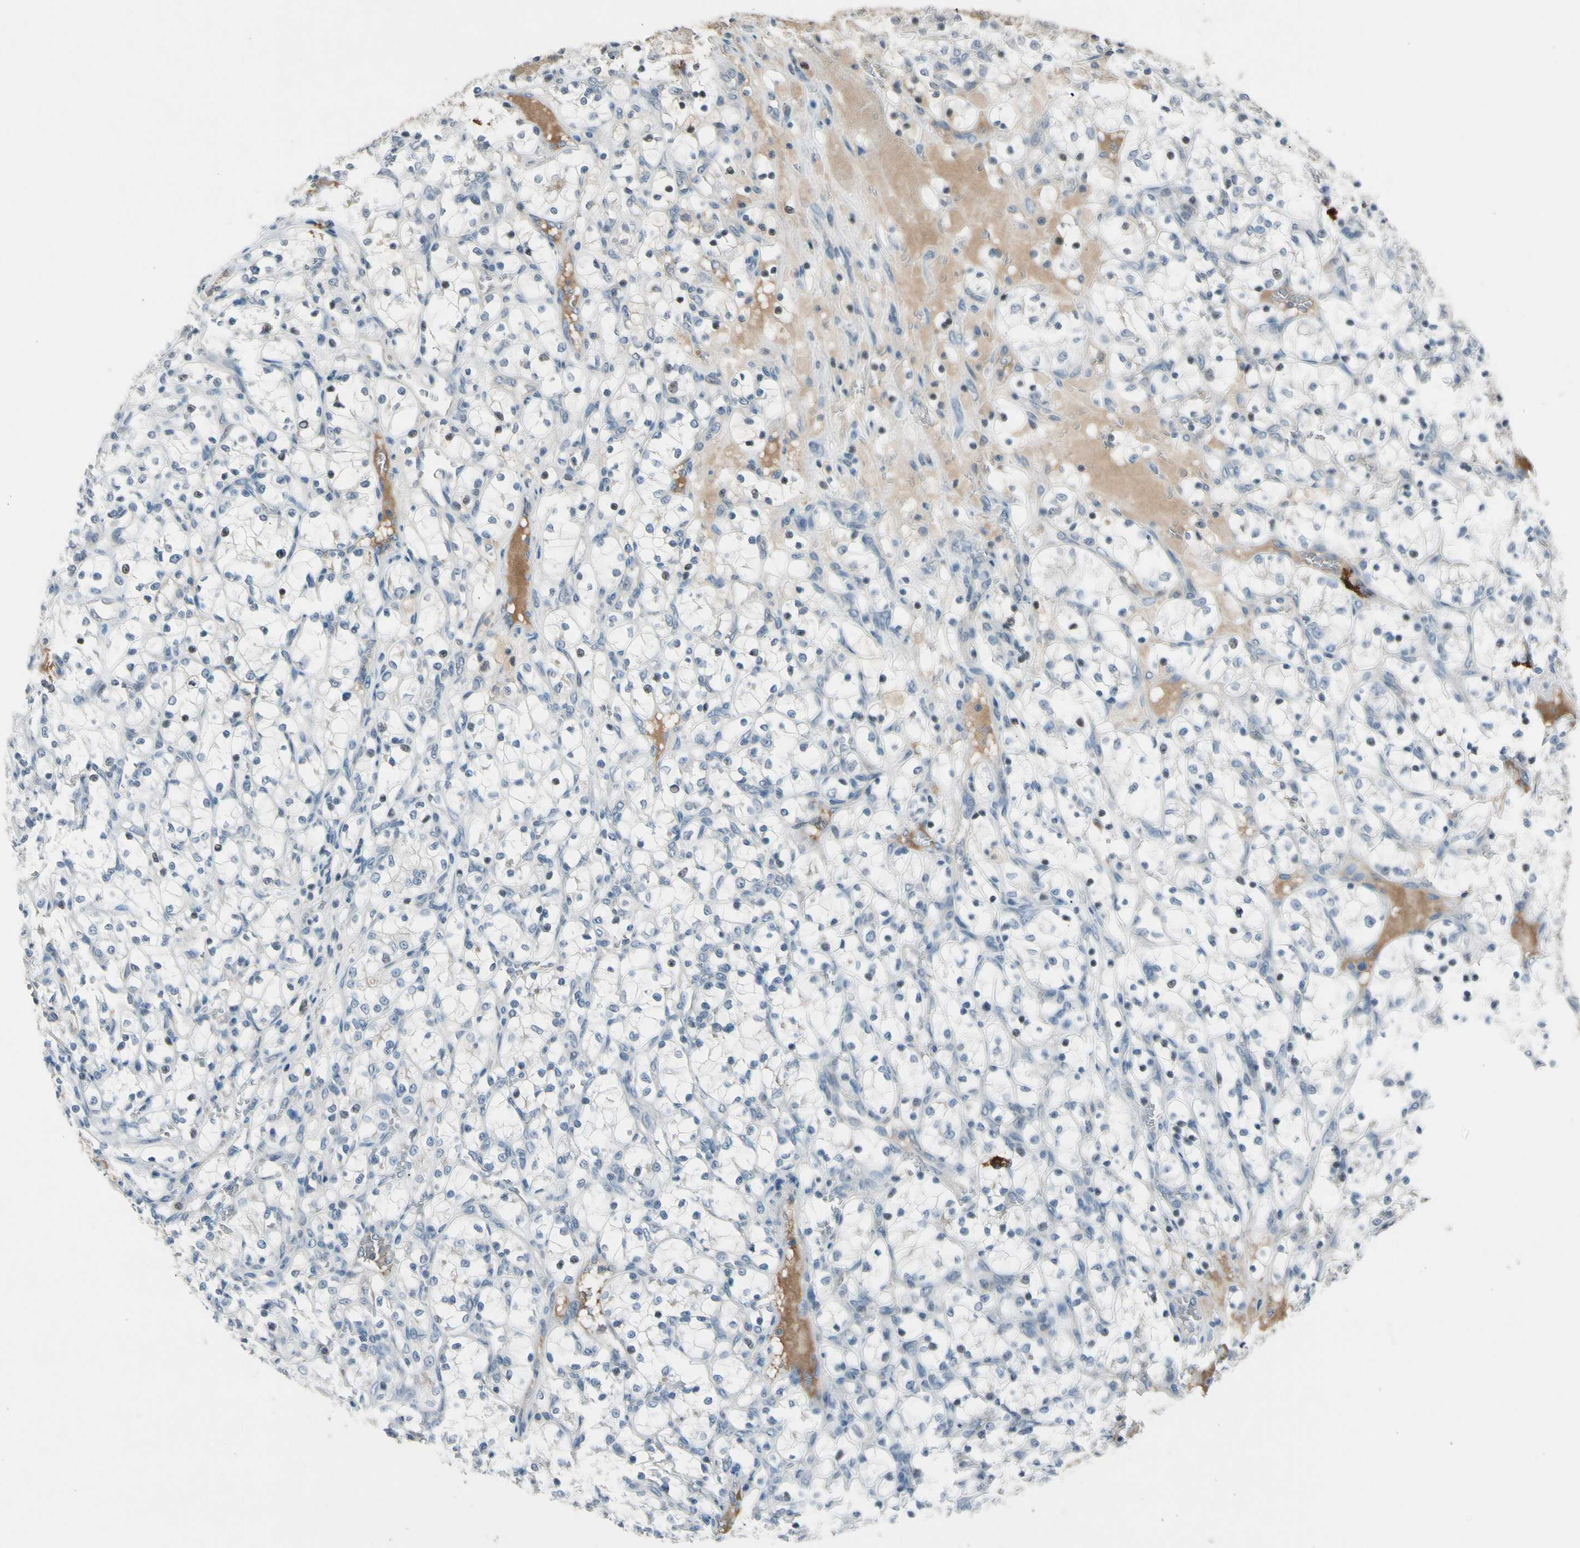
{"staining": {"intensity": "negative", "quantity": "none", "location": "none"}, "tissue": "renal cancer", "cell_type": "Tumor cells", "image_type": "cancer", "snomed": [{"axis": "morphology", "description": "Adenocarcinoma, NOS"}, {"axis": "topography", "description": "Kidney"}], "caption": "Histopathology image shows no protein positivity in tumor cells of adenocarcinoma (renal) tissue. (DAB IHC with hematoxylin counter stain).", "gene": "PDPN", "patient": {"sex": "female", "age": 69}}